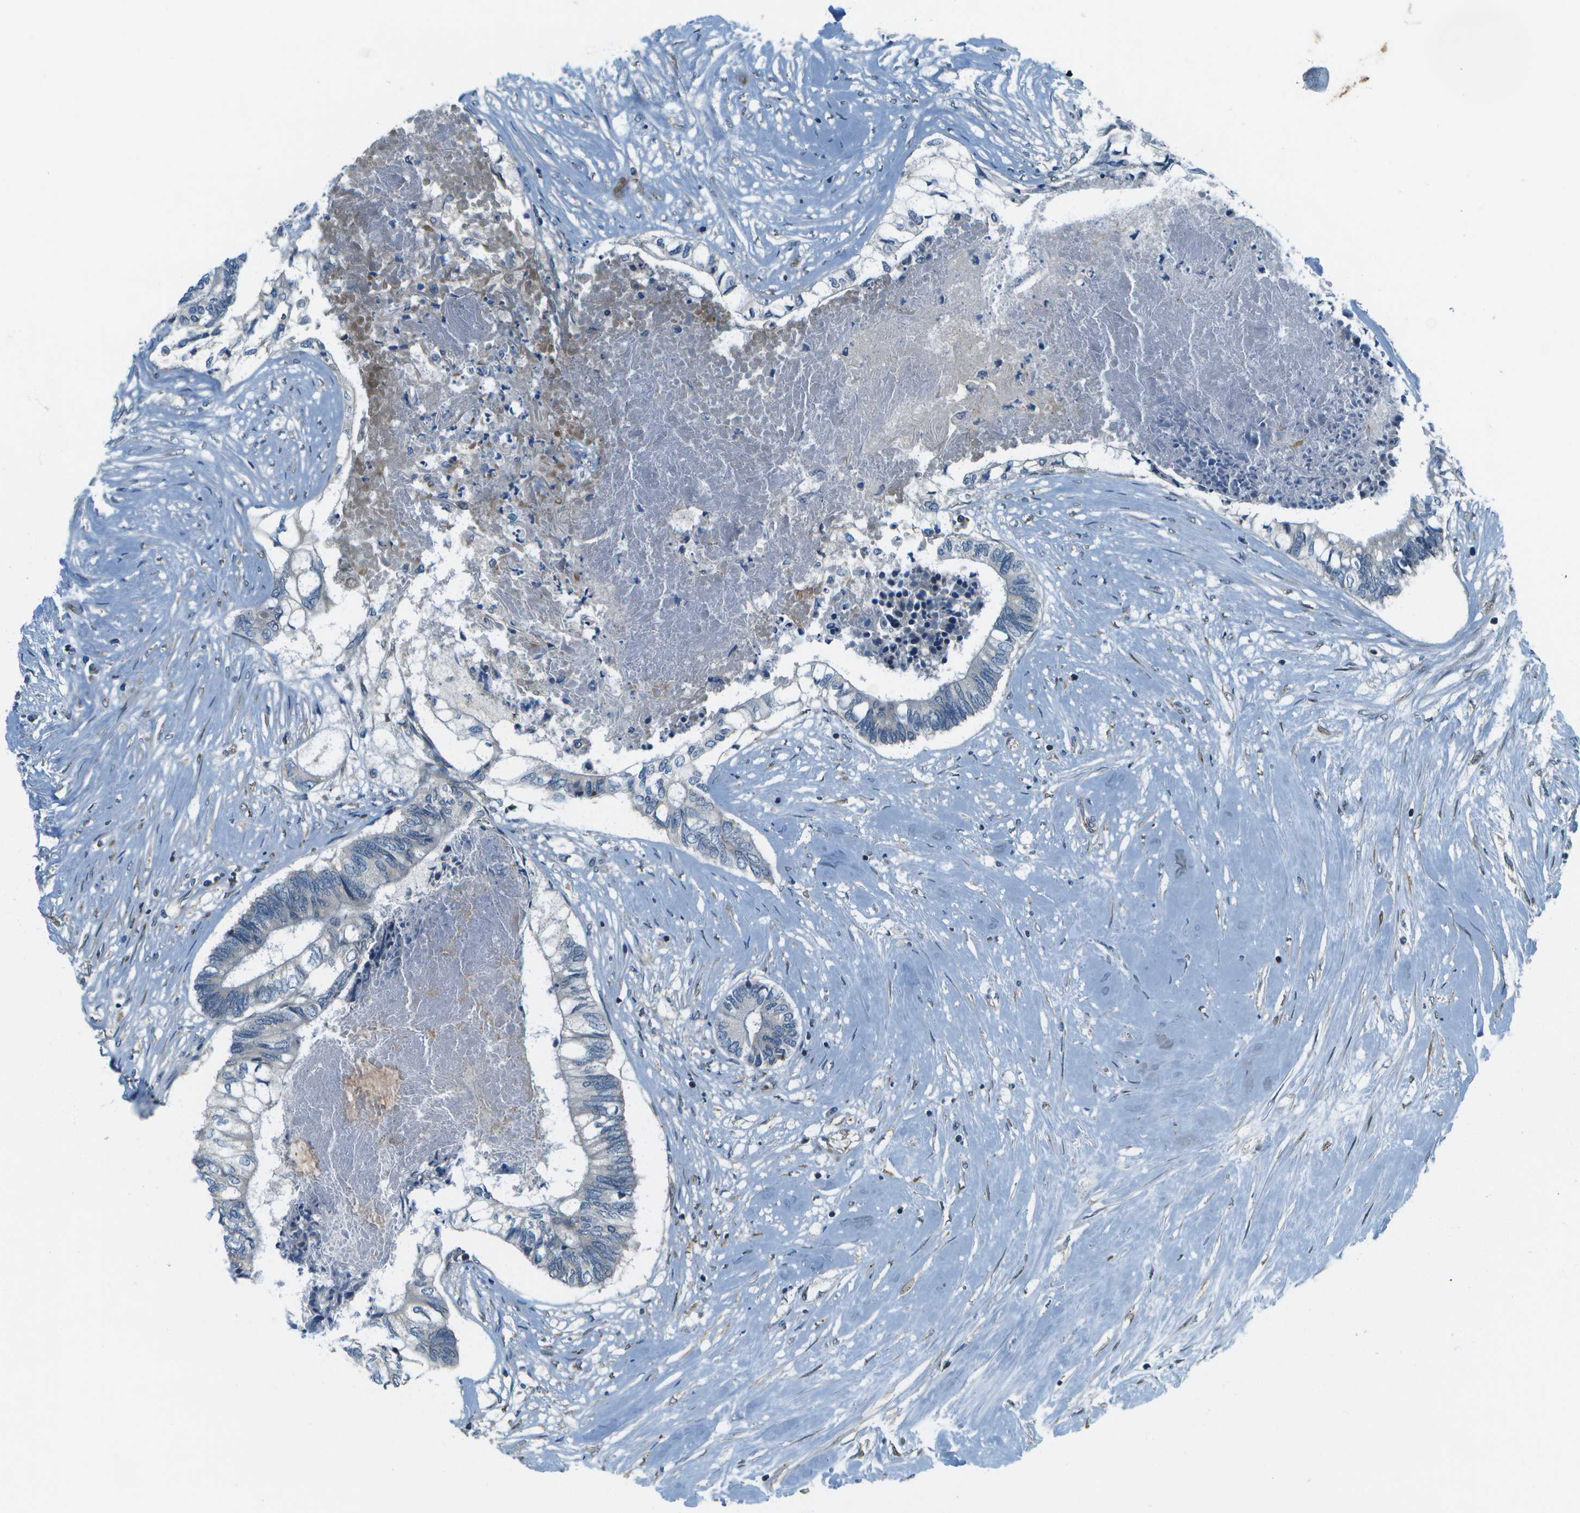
{"staining": {"intensity": "negative", "quantity": "none", "location": "none"}, "tissue": "colorectal cancer", "cell_type": "Tumor cells", "image_type": "cancer", "snomed": [{"axis": "morphology", "description": "Adenocarcinoma, NOS"}, {"axis": "topography", "description": "Rectum"}], "caption": "Protein analysis of colorectal cancer (adenocarcinoma) reveals no significant positivity in tumor cells.", "gene": "CTIF", "patient": {"sex": "male", "age": 63}}